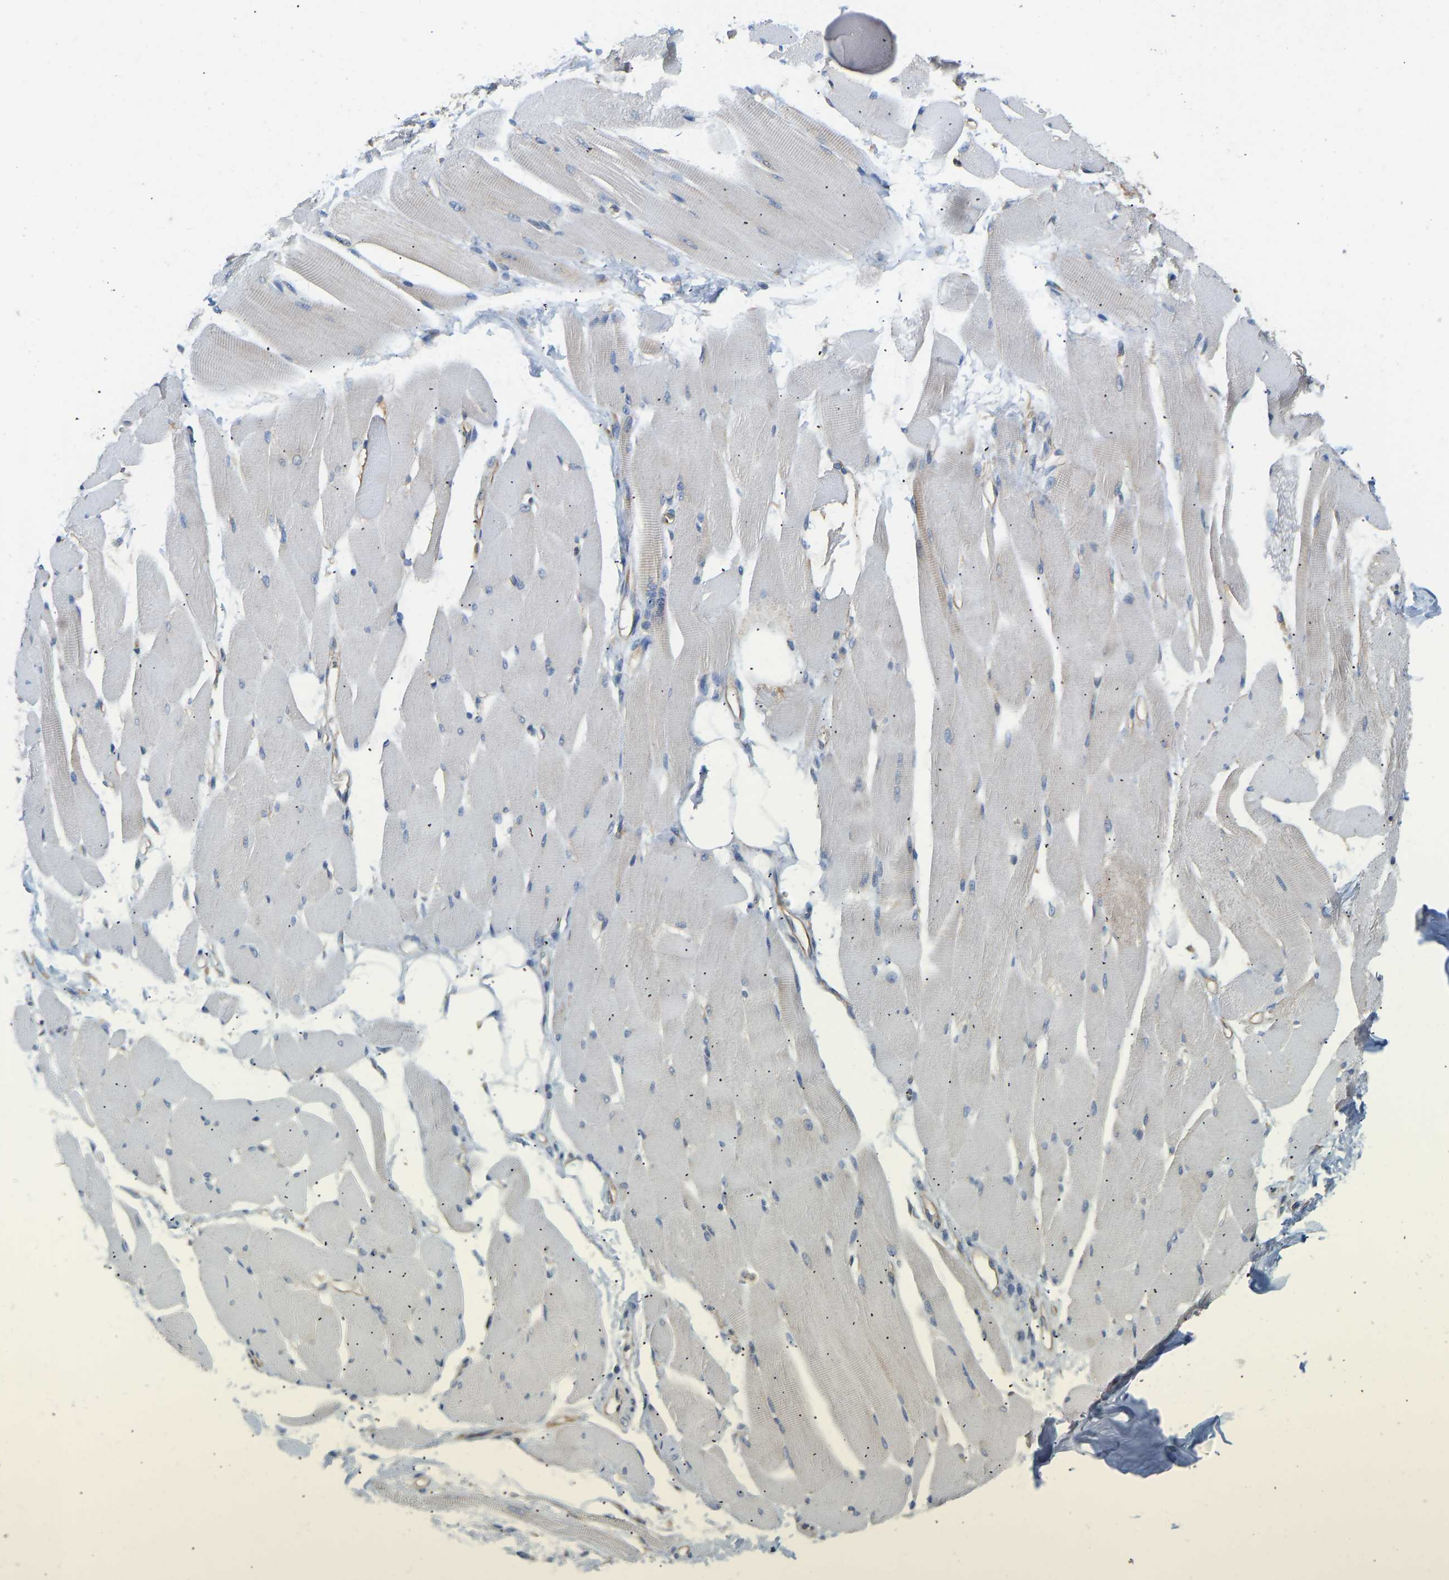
{"staining": {"intensity": "moderate", "quantity": "<25%", "location": "cytoplasmic/membranous"}, "tissue": "skeletal muscle", "cell_type": "Myocytes", "image_type": "normal", "snomed": [{"axis": "morphology", "description": "Normal tissue, NOS"}, {"axis": "topography", "description": "Skeletal muscle"}, {"axis": "topography", "description": "Peripheral nerve tissue"}], "caption": "Protein positivity by immunohistochemistry (IHC) exhibits moderate cytoplasmic/membranous positivity in approximately <25% of myocytes in unremarkable skeletal muscle.", "gene": "RPS6KB2", "patient": {"sex": "female", "age": 84}}